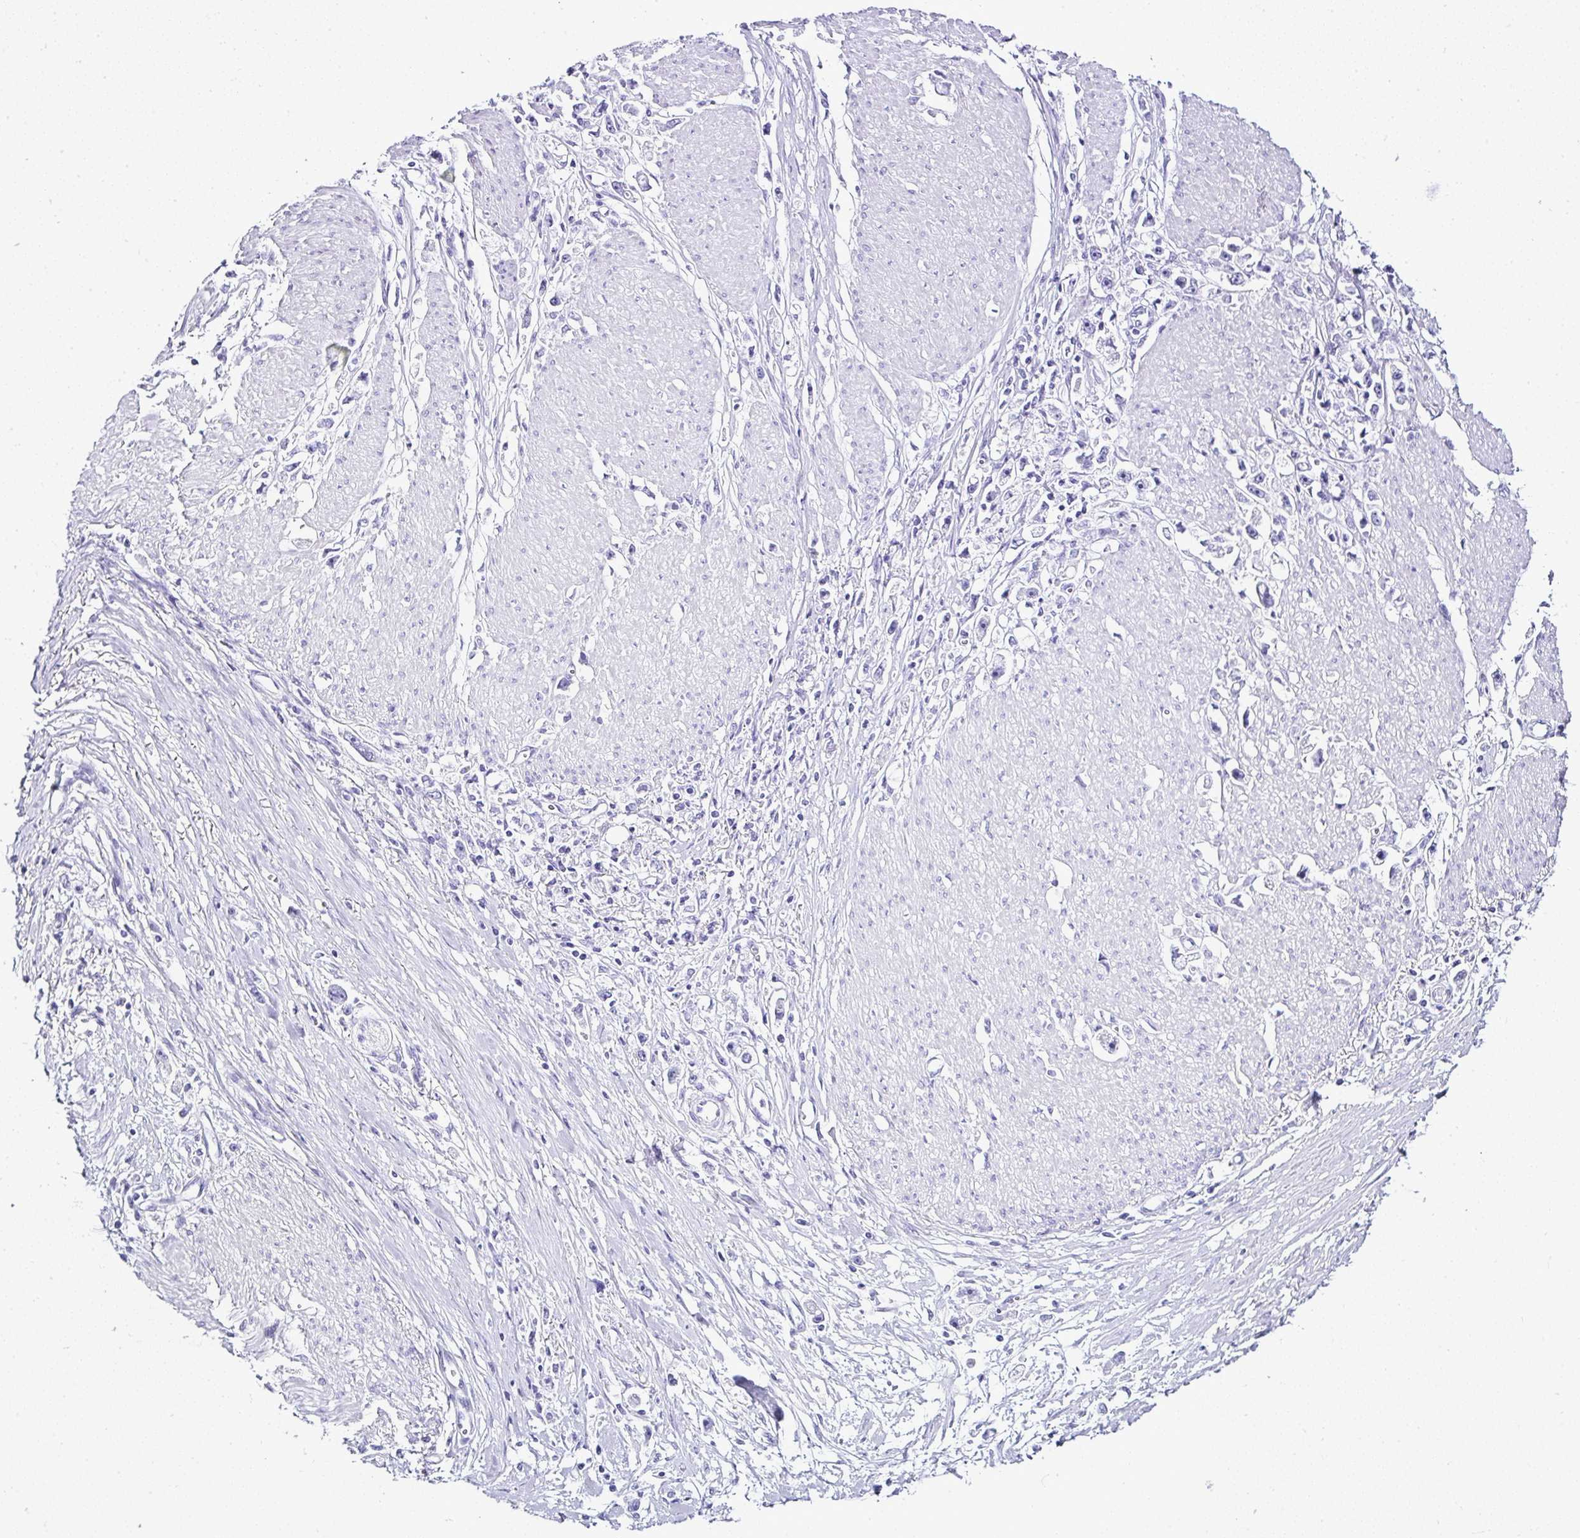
{"staining": {"intensity": "negative", "quantity": "none", "location": "none"}, "tissue": "stomach cancer", "cell_type": "Tumor cells", "image_type": "cancer", "snomed": [{"axis": "morphology", "description": "Adenocarcinoma, NOS"}, {"axis": "topography", "description": "Stomach"}], "caption": "Stomach cancer stained for a protein using immunohistochemistry (IHC) exhibits no positivity tumor cells.", "gene": "SERPINB3", "patient": {"sex": "female", "age": 59}}